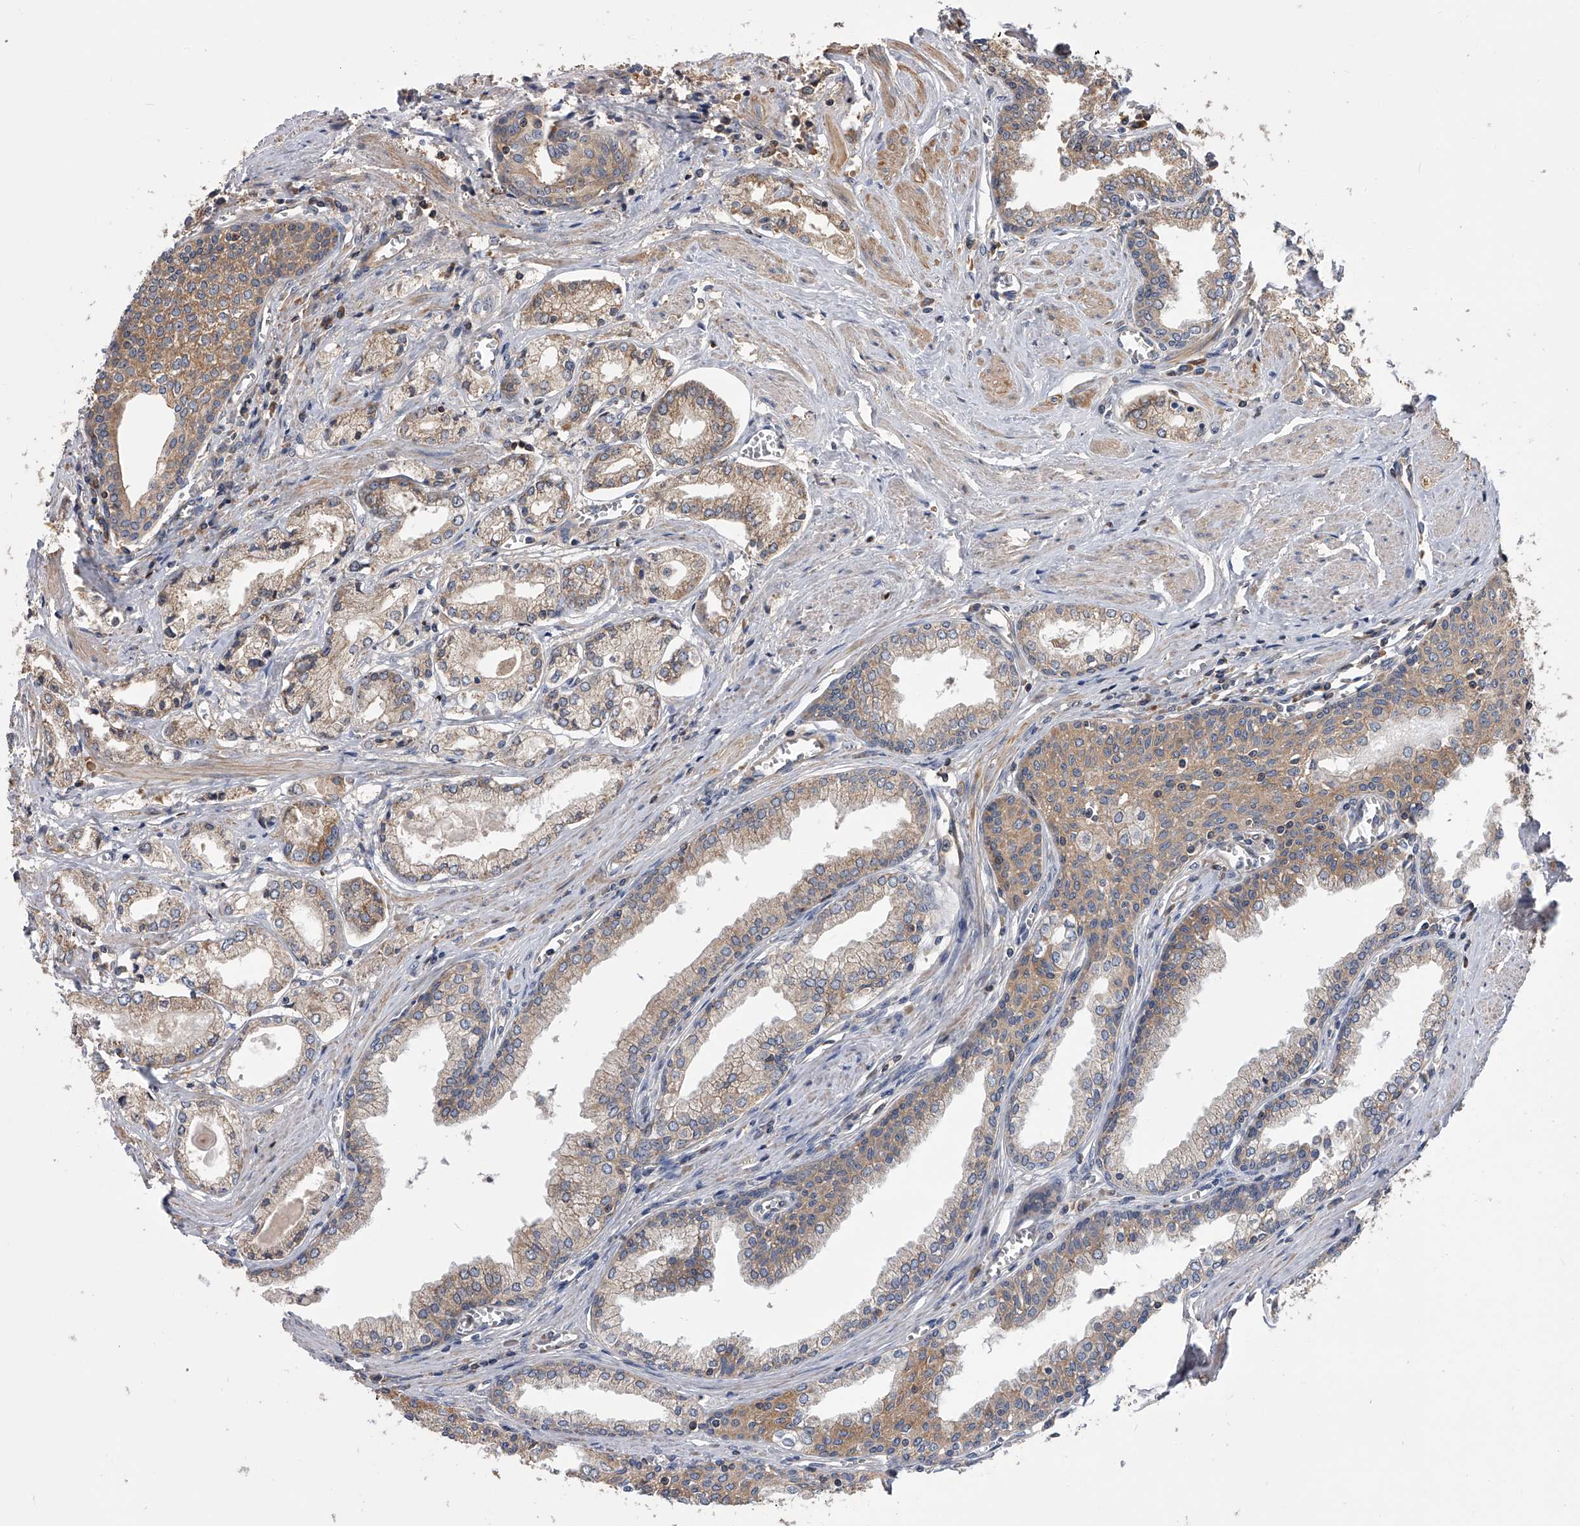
{"staining": {"intensity": "moderate", "quantity": ">75%", "location": "cytoplasmic/membranous"}, "tissue": "prostate cancer", "cell_type": "Tumor cells", "image_type": "cancer", "snomed": [{"axis": "morphology", "description": "Adenocarcinoma, Low grade"}, {"axis": "topography", "description": "Prostate"}], "caption": "Prostate adenocarcinoma (low-grade) tissue exhibits moderate cytoplasmic/membranous positivity in approximately >75% of tumor cells, visualized by immunohistochemistry.", "gene": "CUL7", "patient": {"sex": "male", "age": 60}}